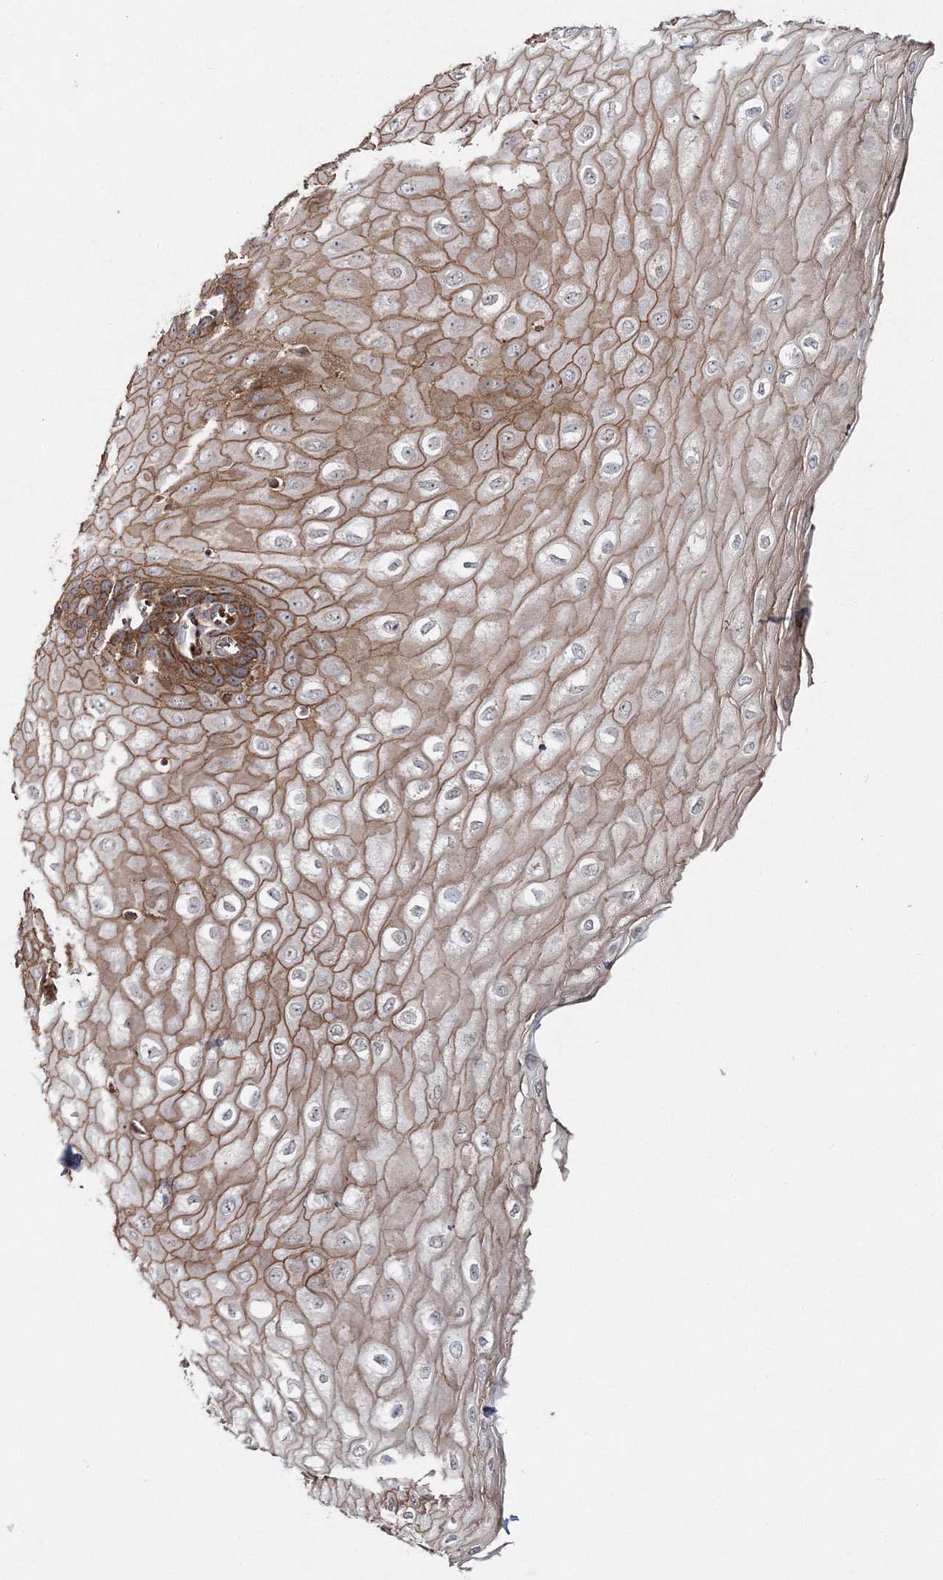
{"staining": {"intensity": "moderate", "quantity": ">75%", "location": "cytoplasmic/membranous"}, "tissue": "esophagus", "cell_type": "Squamous epithelial cells", "image_type": "normal", "snomed": [{"axis": "morphology", "description": "Normal tissue, NOS"}, {"axis": "topography", "description": "Esophagus"}], "caption": "Squamous epithelial cells exhibit medium levels of moderate cytoplasmic/membranous positivity in about >75% of cells in unremarkable human esophagus.", "gene": "PCBD2", "patient": {"sex": "male", "age": 60}}